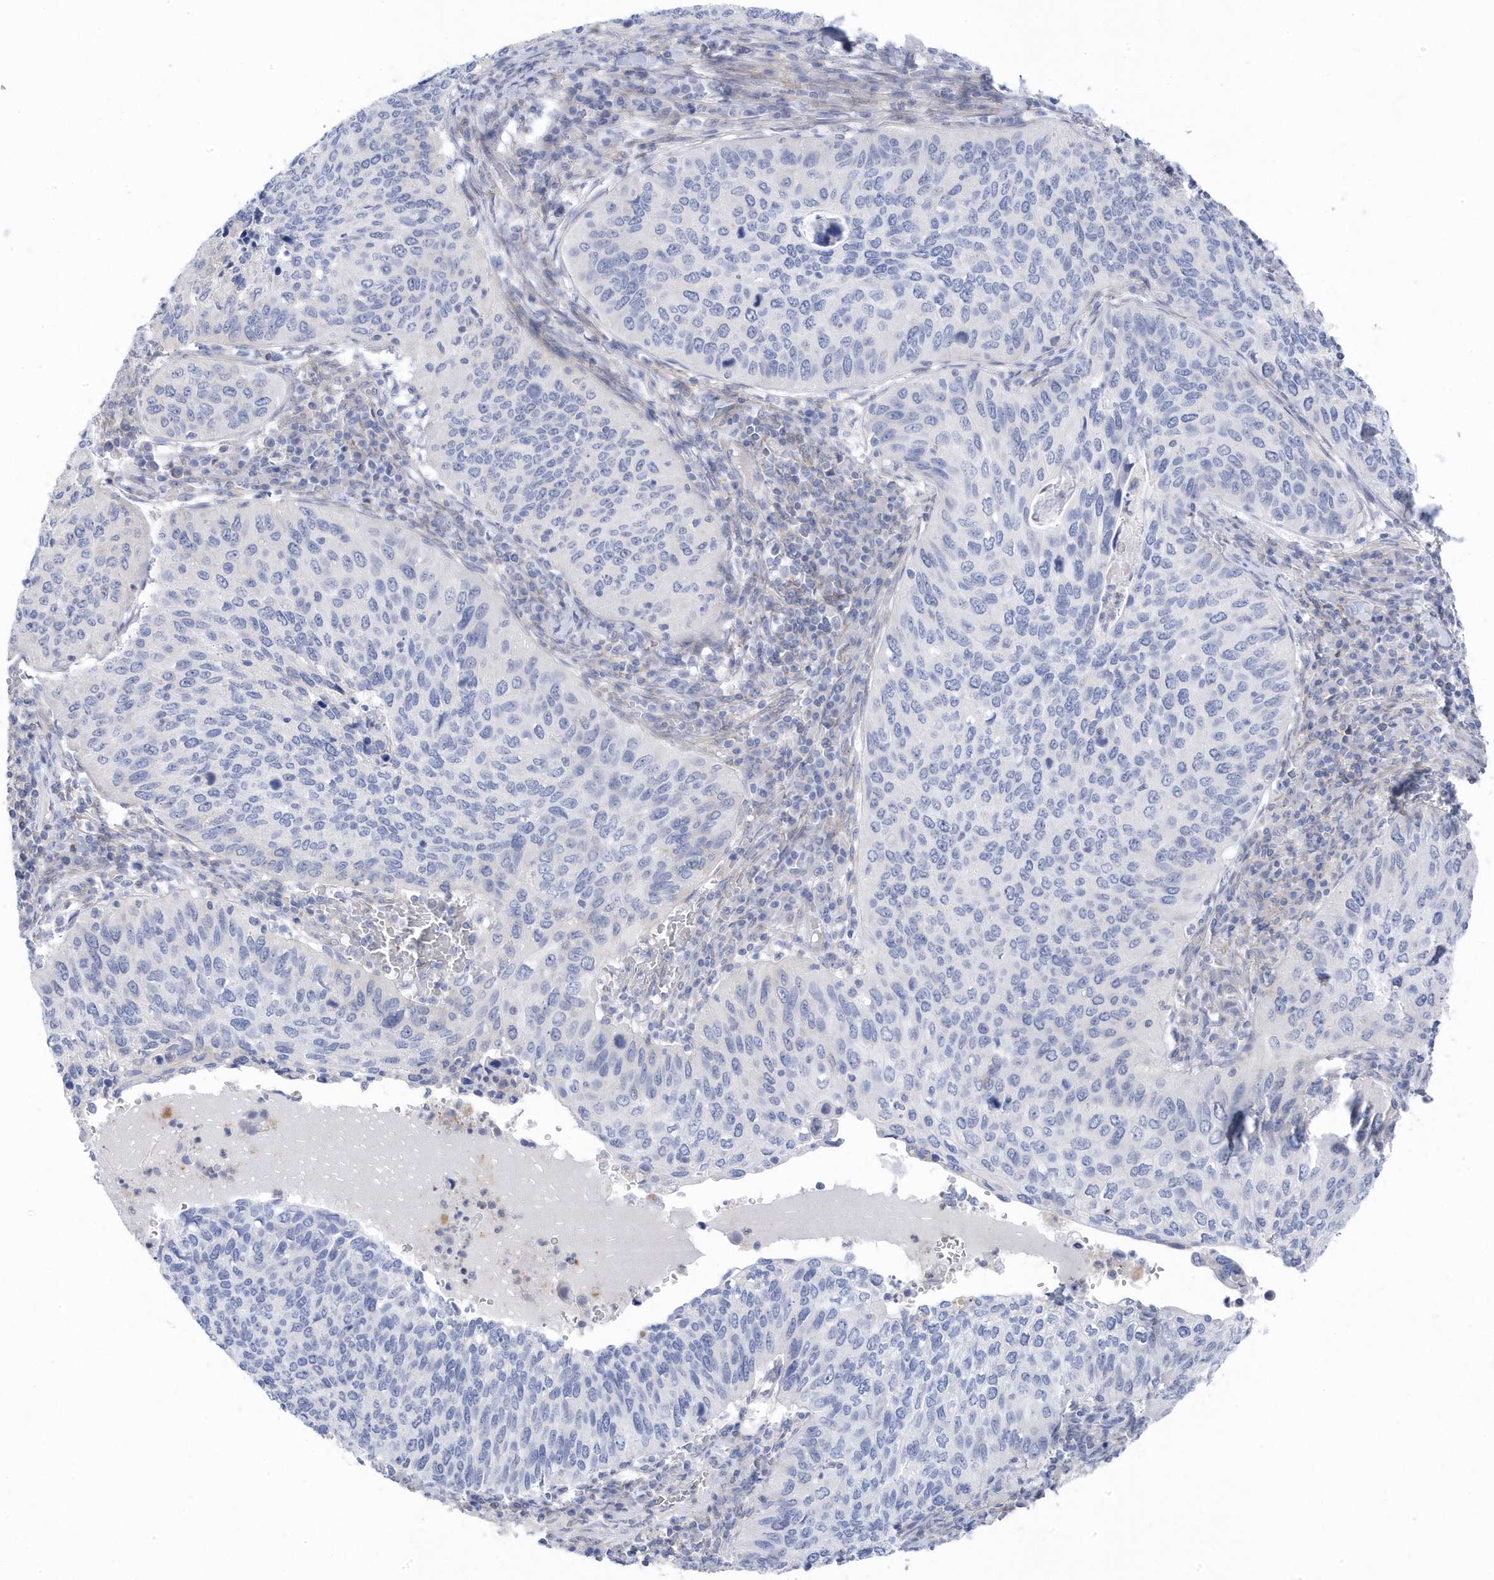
{"staining": {"intensity": "negative", "quantity": "none", "location": "none"}, "tissue": "cervical cancer", "cell_type": "Tumor cells", "image_type": "cancer", "snomed": [{"axis": "morphology", "description": "Squamous cell carcinoma, NOS"}, {"axis": "topography", "description": "Cervix"}], "caption": "Immunohistochemistry image of neoplastic tissue: squamous cell carcinoma (cervical) stained with DAB (3,3'-diaminobenzidine) displays no significant protein staining in tumor cells. Brightfield microscopy of IHC stained with DAB (brown) and hematoxylin (blue), captured at high magnification.", "gene": "ANAPC1", "patient": {"sex": "female", "age": 38}}